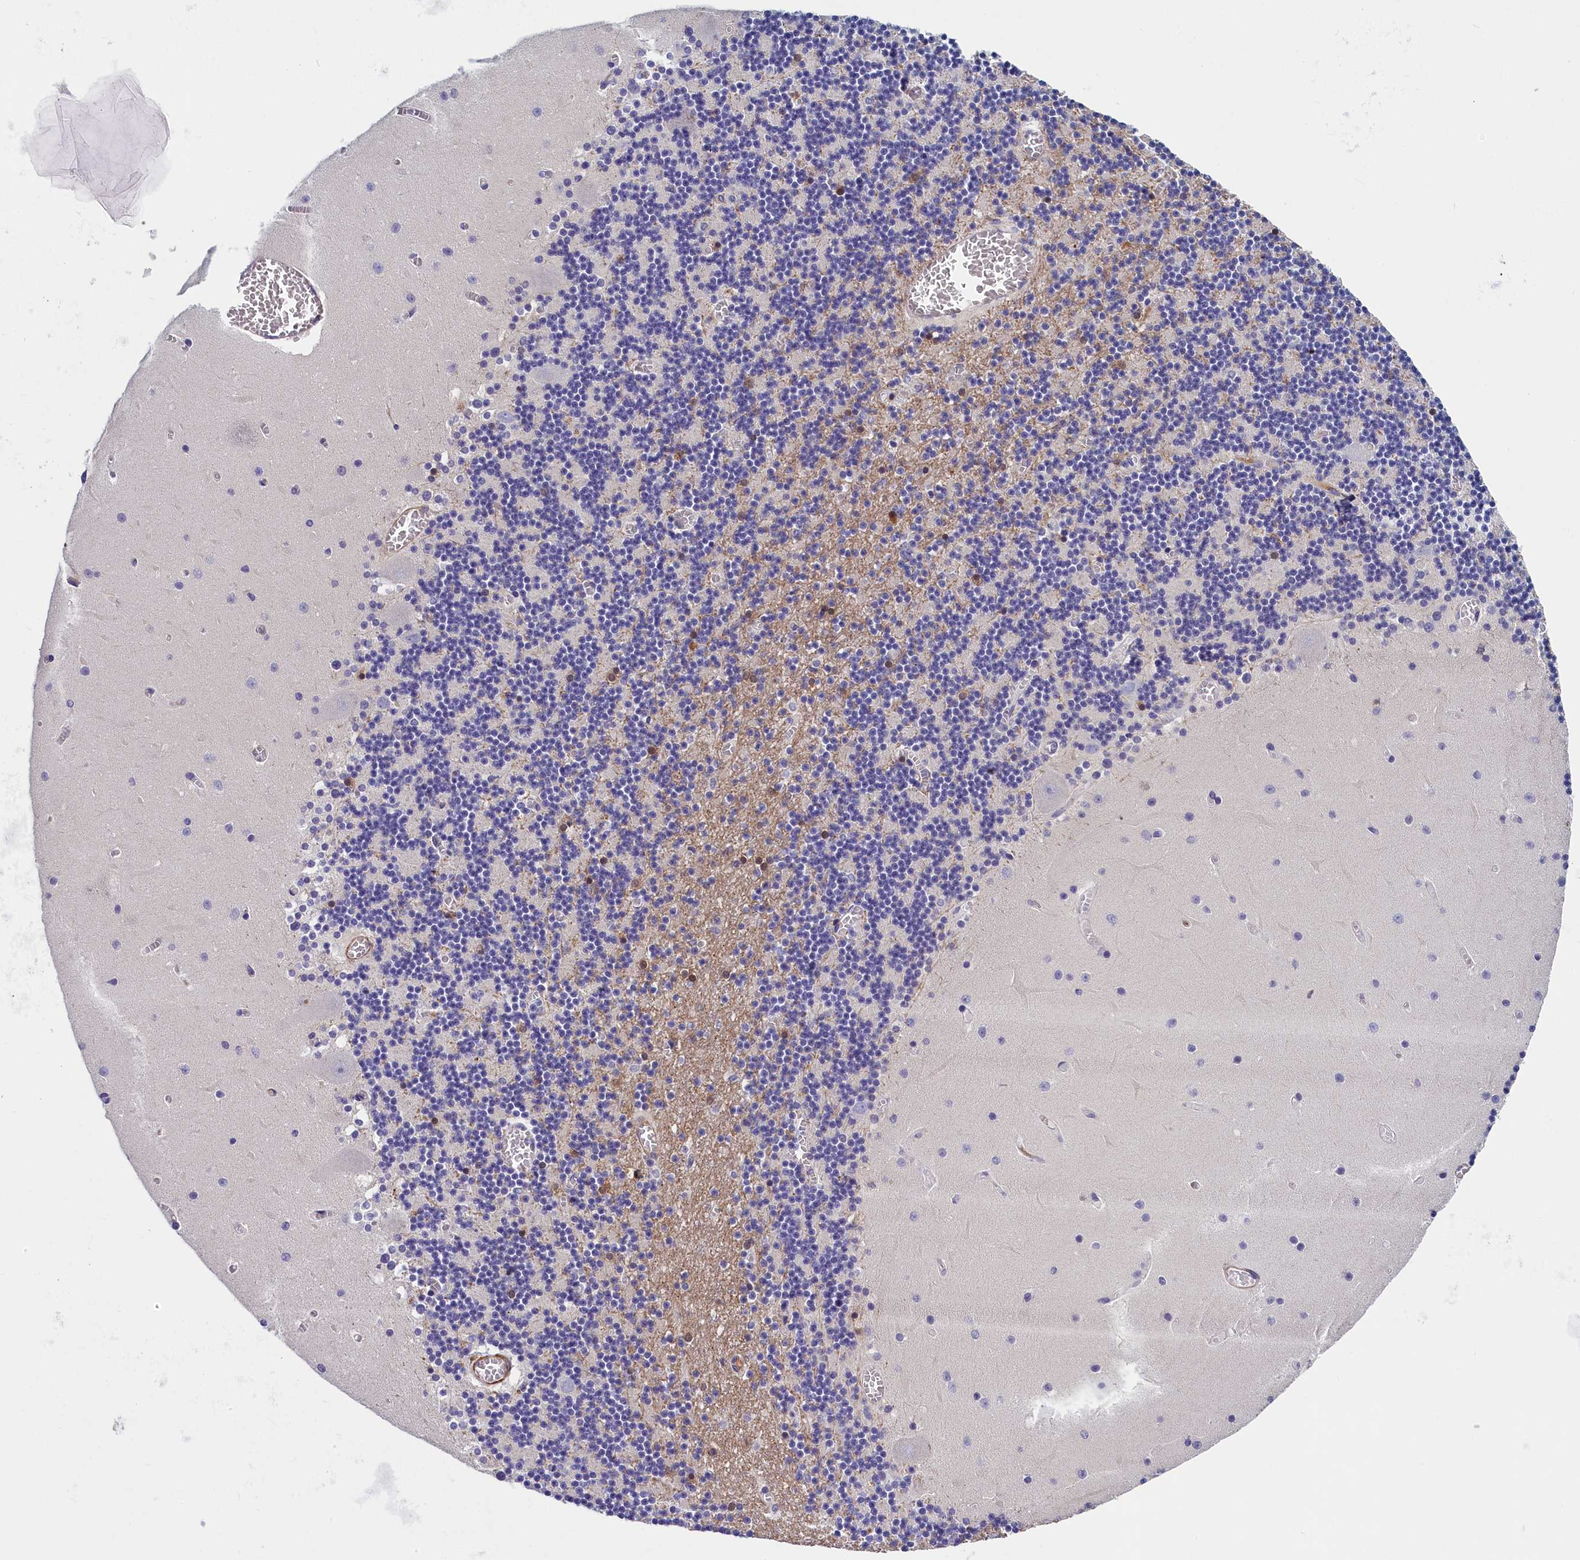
{"staining": {"intensity": "negative", "quantity": "none", "location": "none"}, "tissue": "cerebellum", "cell_type": "Cells in granular layer", "image_type": "normal", "snomed": [{"axis": "morphology", "description": "Normal tissue, NOS"}, {"axis": "topography", "description": "Cerebellum"}], "caption": "Protein analysis of benign cerebellum exhibits no significant expression in cells in granular layer. (Immunohistochemistry (ihc), brightfield microscopy, high magnification).", "gene": "BCL2L13", "patient": {"sex": "female", "age": 28}}